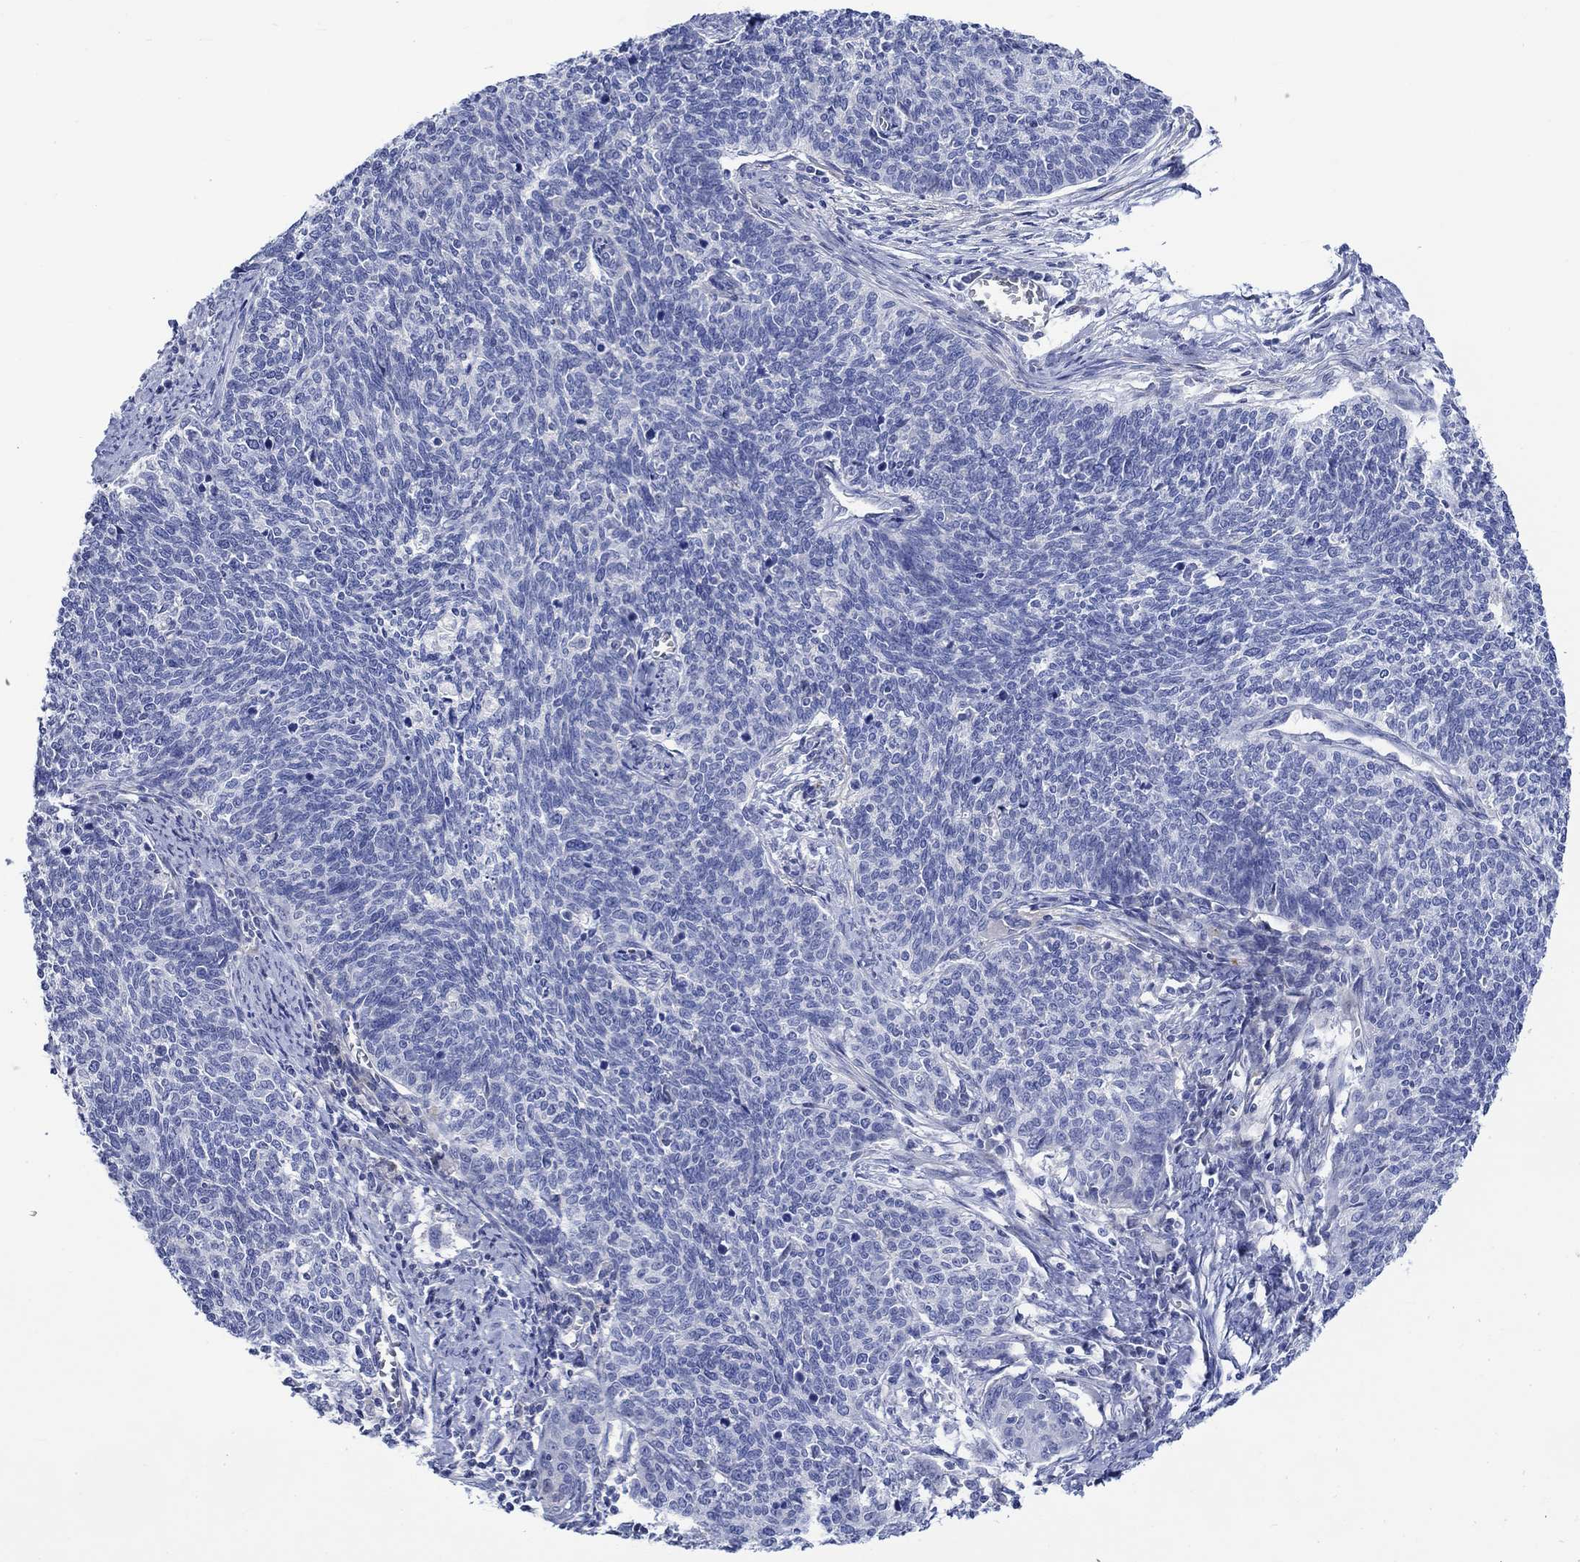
{"staining": {"intensity": "negative", "quantity": "none", "location": "none"}, "tissue": "cervical cancer", "cell_type": "Tumor cells", "image_type": "cancer", "snomed": [{"axis": "morphology", "description": "Squamous cell carcinoma, NOS"}, {"axis": "topography", "description": "Cervix"}], "caption": "IHC histopathology image of neoplastic tissue: squamous cell carcinoma (cervical) stained with DAB (3,3'-diaminobenzidine) exhibits no significant protein staining in tumor cells.", "gene": "NRIP3", "patient": {"sex": "female", "age": 39}}